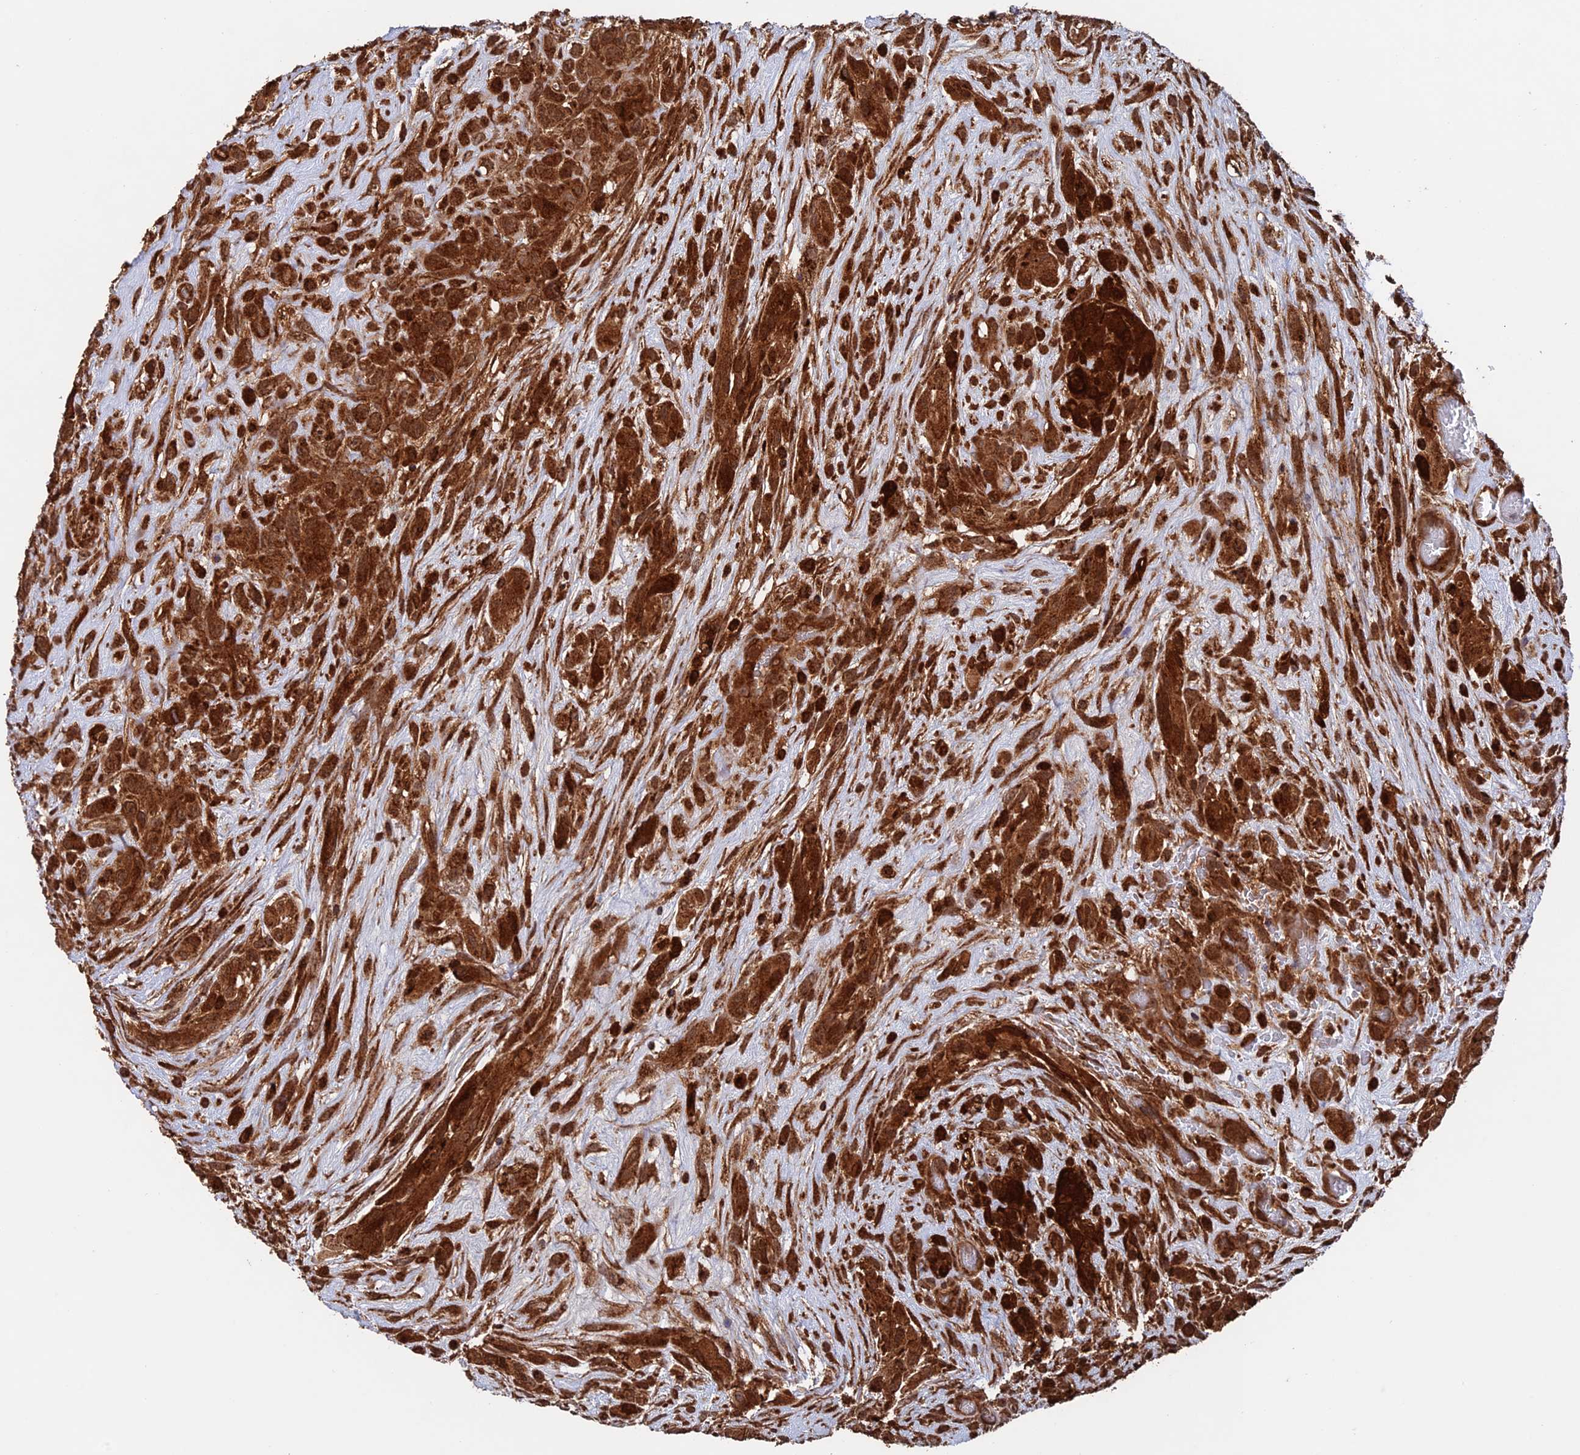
{"staining": {"intensity": "strong", "quantity": ">75%", "location": "cytoplasmic/membranous"}, "tissue": "glioma", "cell_type": "Tumor cells", "image_type": "cancer", "snomed": [{"axis": "morphology", "description": "Glioma, malignant, High grade"}, {"axis": "topography", "description": "Brain"}], "caption": "Immunohistochemistry image of neoplastic tissue: glioma stained using immunohistochemistry demonstrates high levels of strong protein expression localized specifically in the cytoplasmic/membranous of tumor cells, appearing as a cytoplasmic/membranous brown color.", "gene": "DTYMK", "patient": {"sex": "male", "age": 61}}